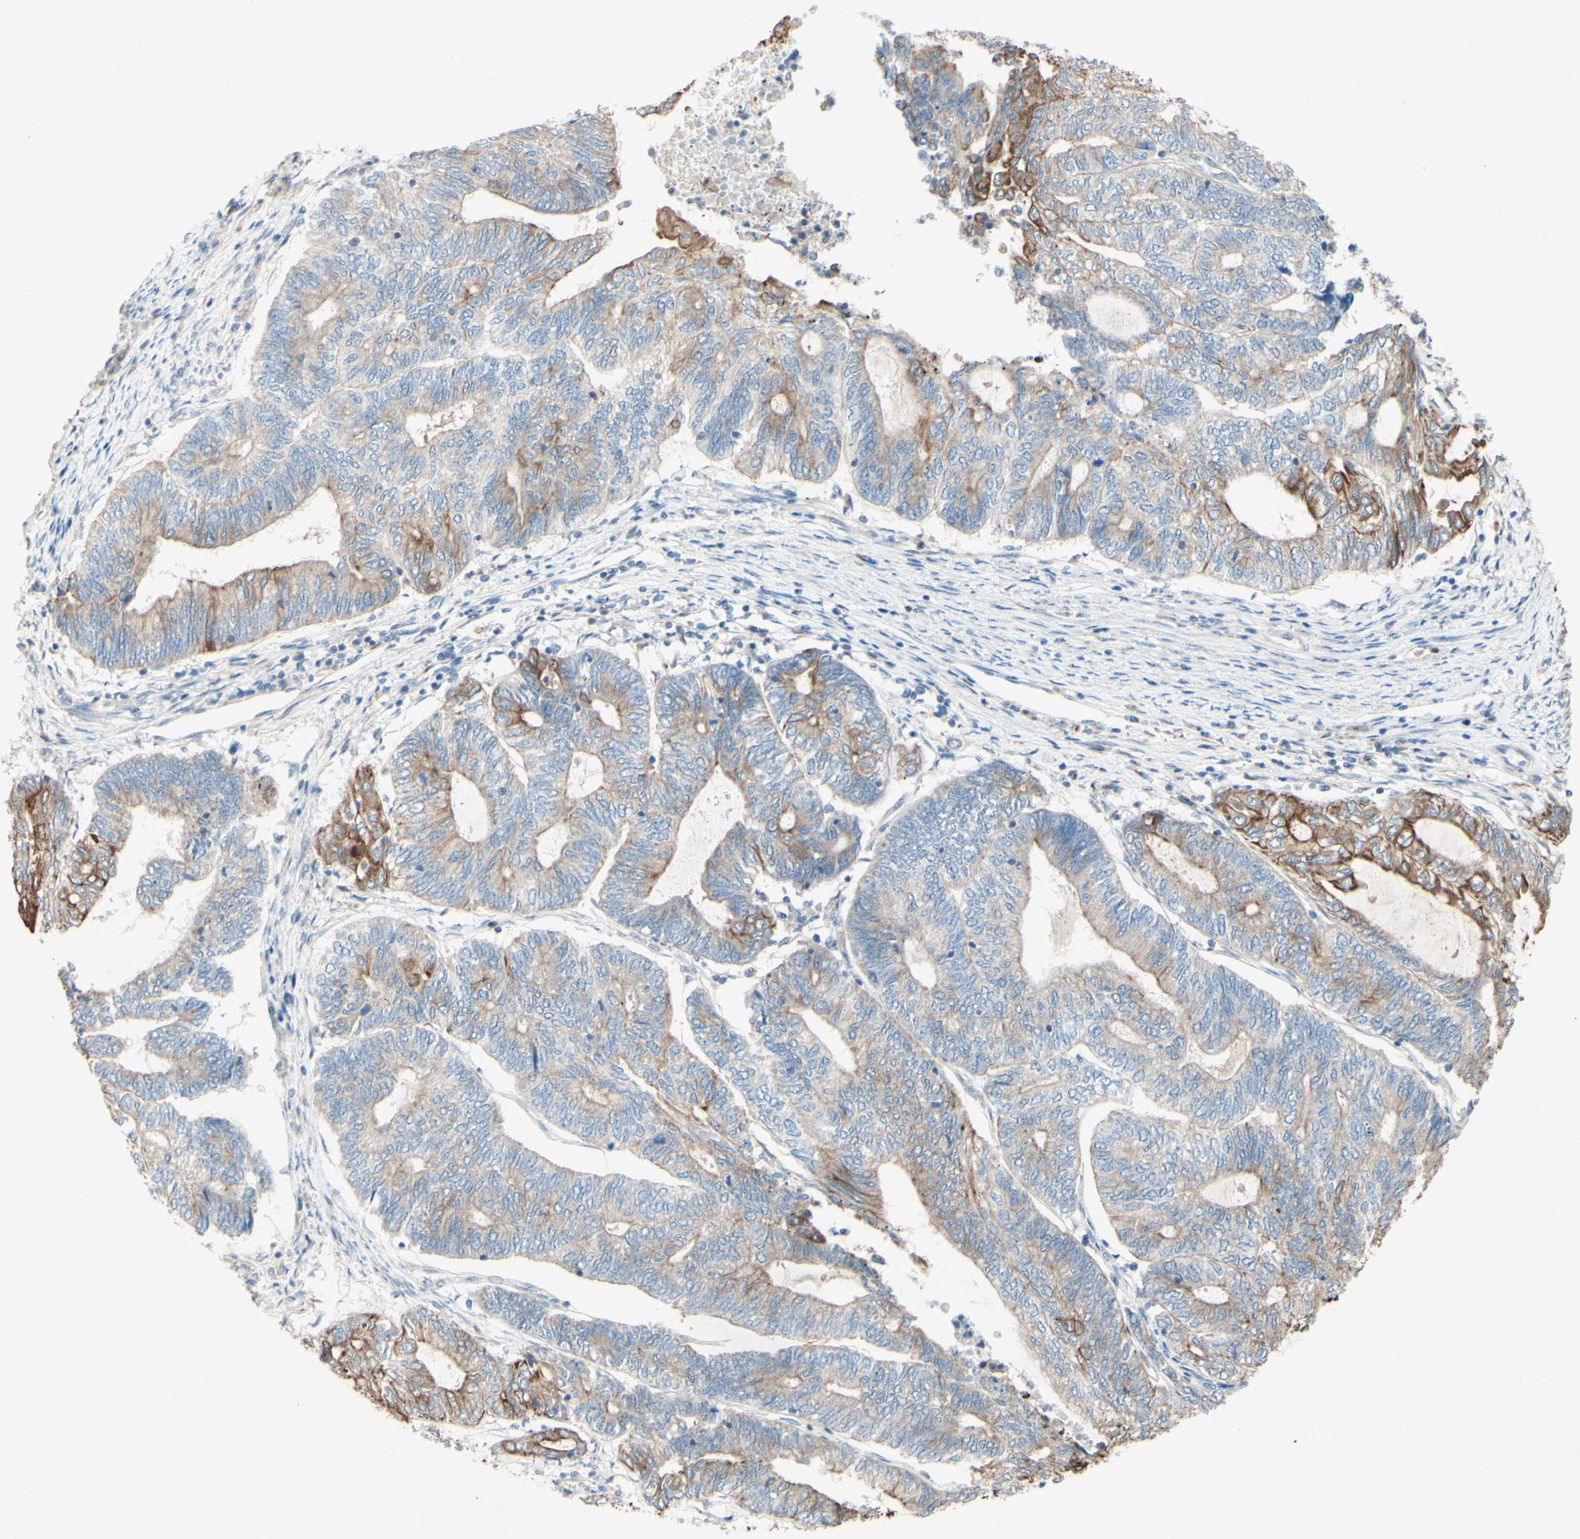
{"staining": {"intensity": "moderate", "quantity": "25%-75%", "location": "cytoplasmic/membranous"}, "tissue": "endometrial cancer", "cell_type": "Tumor cells", "image_type": "cancer", "snomed": [{"axis": "morphology", "description": "Adenocarcinoma, NOS"}, {"axis": "topography", "description": "Uterus"}, {"axis": "topography", "description": "Endometrium"}], "caption": "Endometrial adenocarcinoma stained with a brown dye displays moderate cytoplasmic/membranous positive positivity in about 25%-75% of tumor cells.", "gene": "MTM1", "patient": {"sex": "female", "age": 70}}